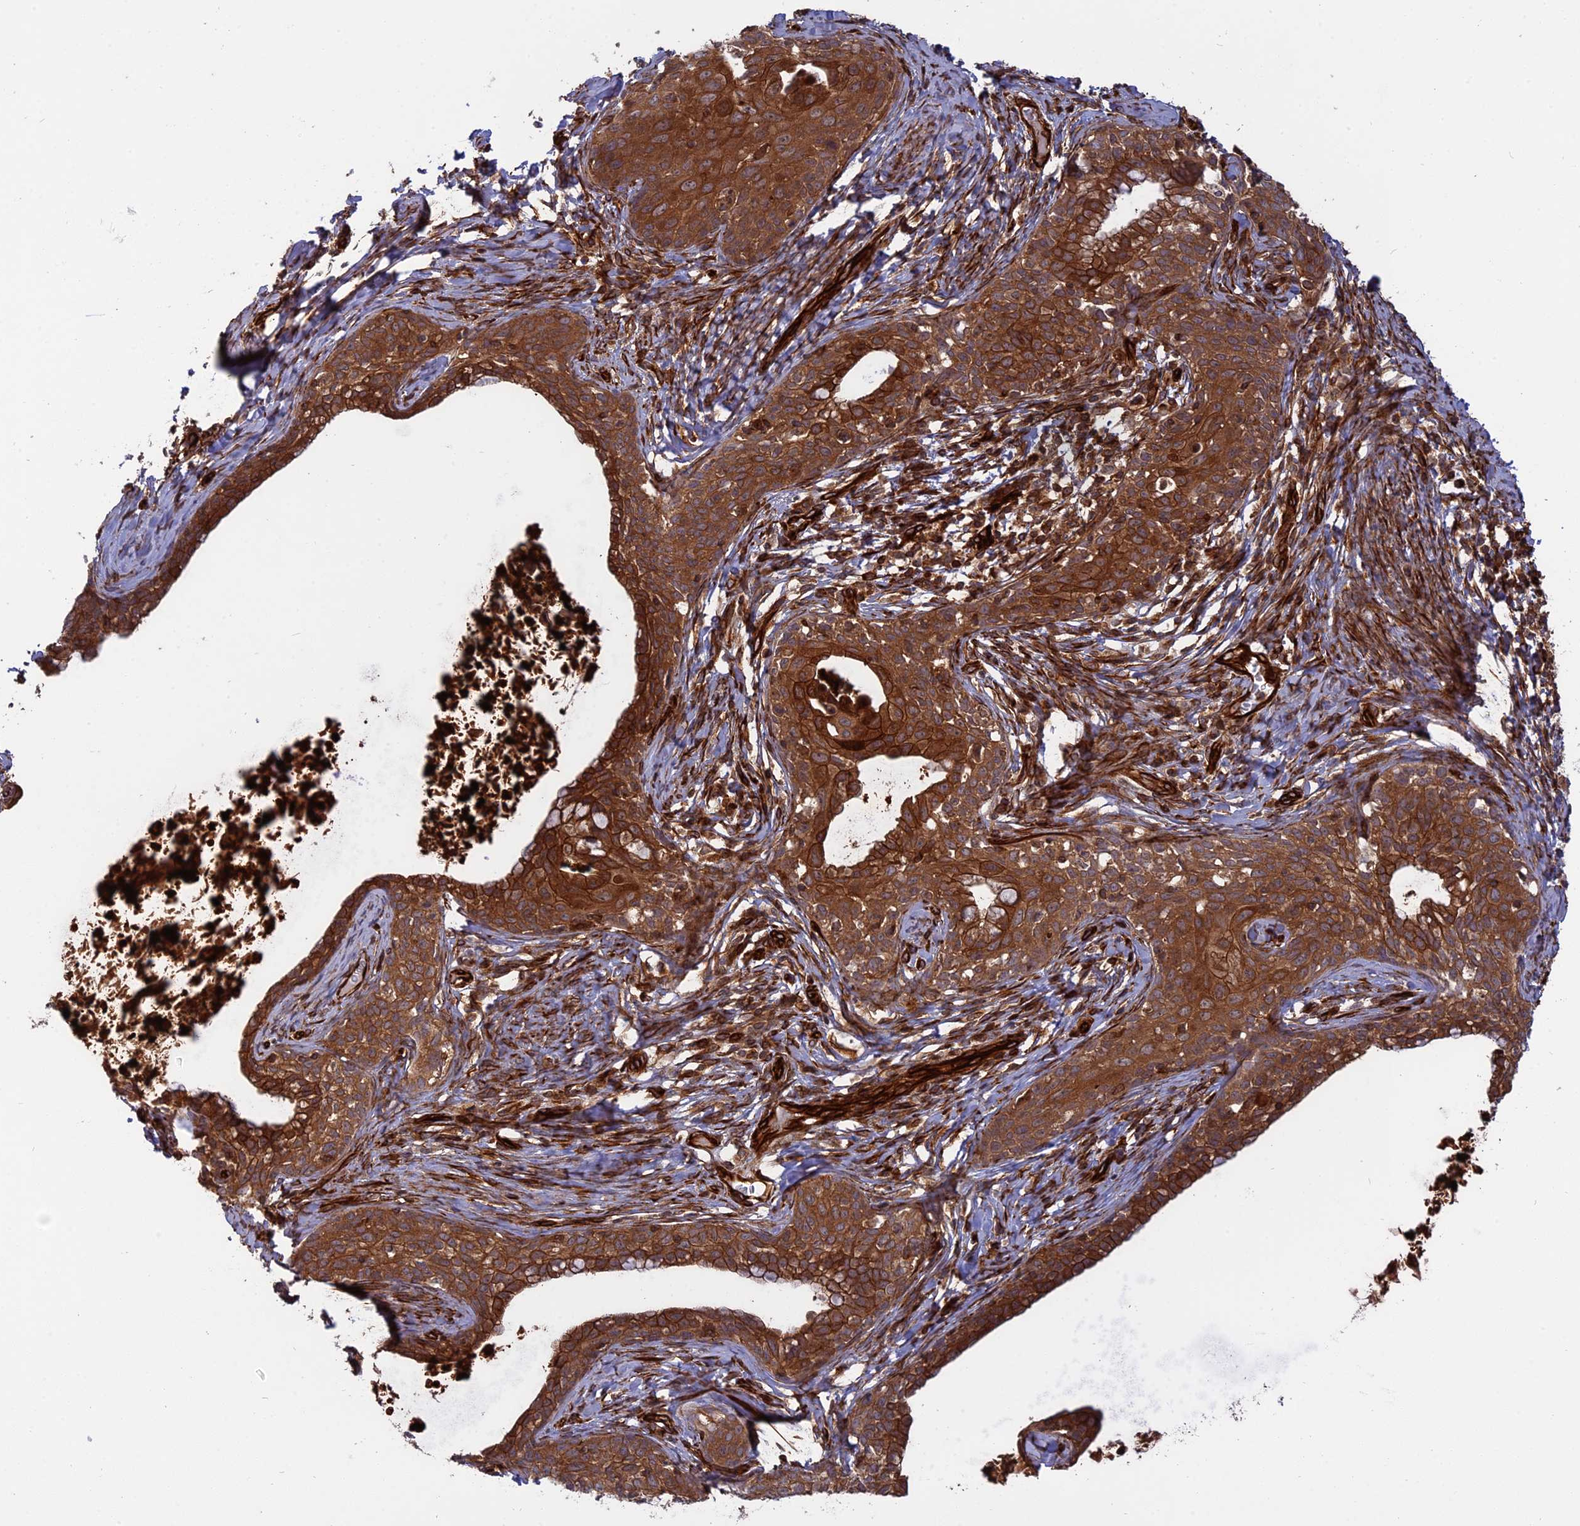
{"staining": {"intensity": "strong", "quantity": ">75%", "location": "cytoplasmic/membranous"}, "tissue": "cervical cancer", "cell_type": "Tumor cells", "image_type": "cancer", "snomed": [{"axis": "morphology", "description": "Squamous cell carcinoma, NOS"}, {"axis": "topography", "description": "Cervix"}], "caption": "Immunohistochemical staining of human cervical squamous cell carcinoma reveals strong cytoplasmic/membranous protein staining in approximately >75% of tumor cells.", "gene": "PHLDB3", "patient": {"sex": "female", "age": 52}}